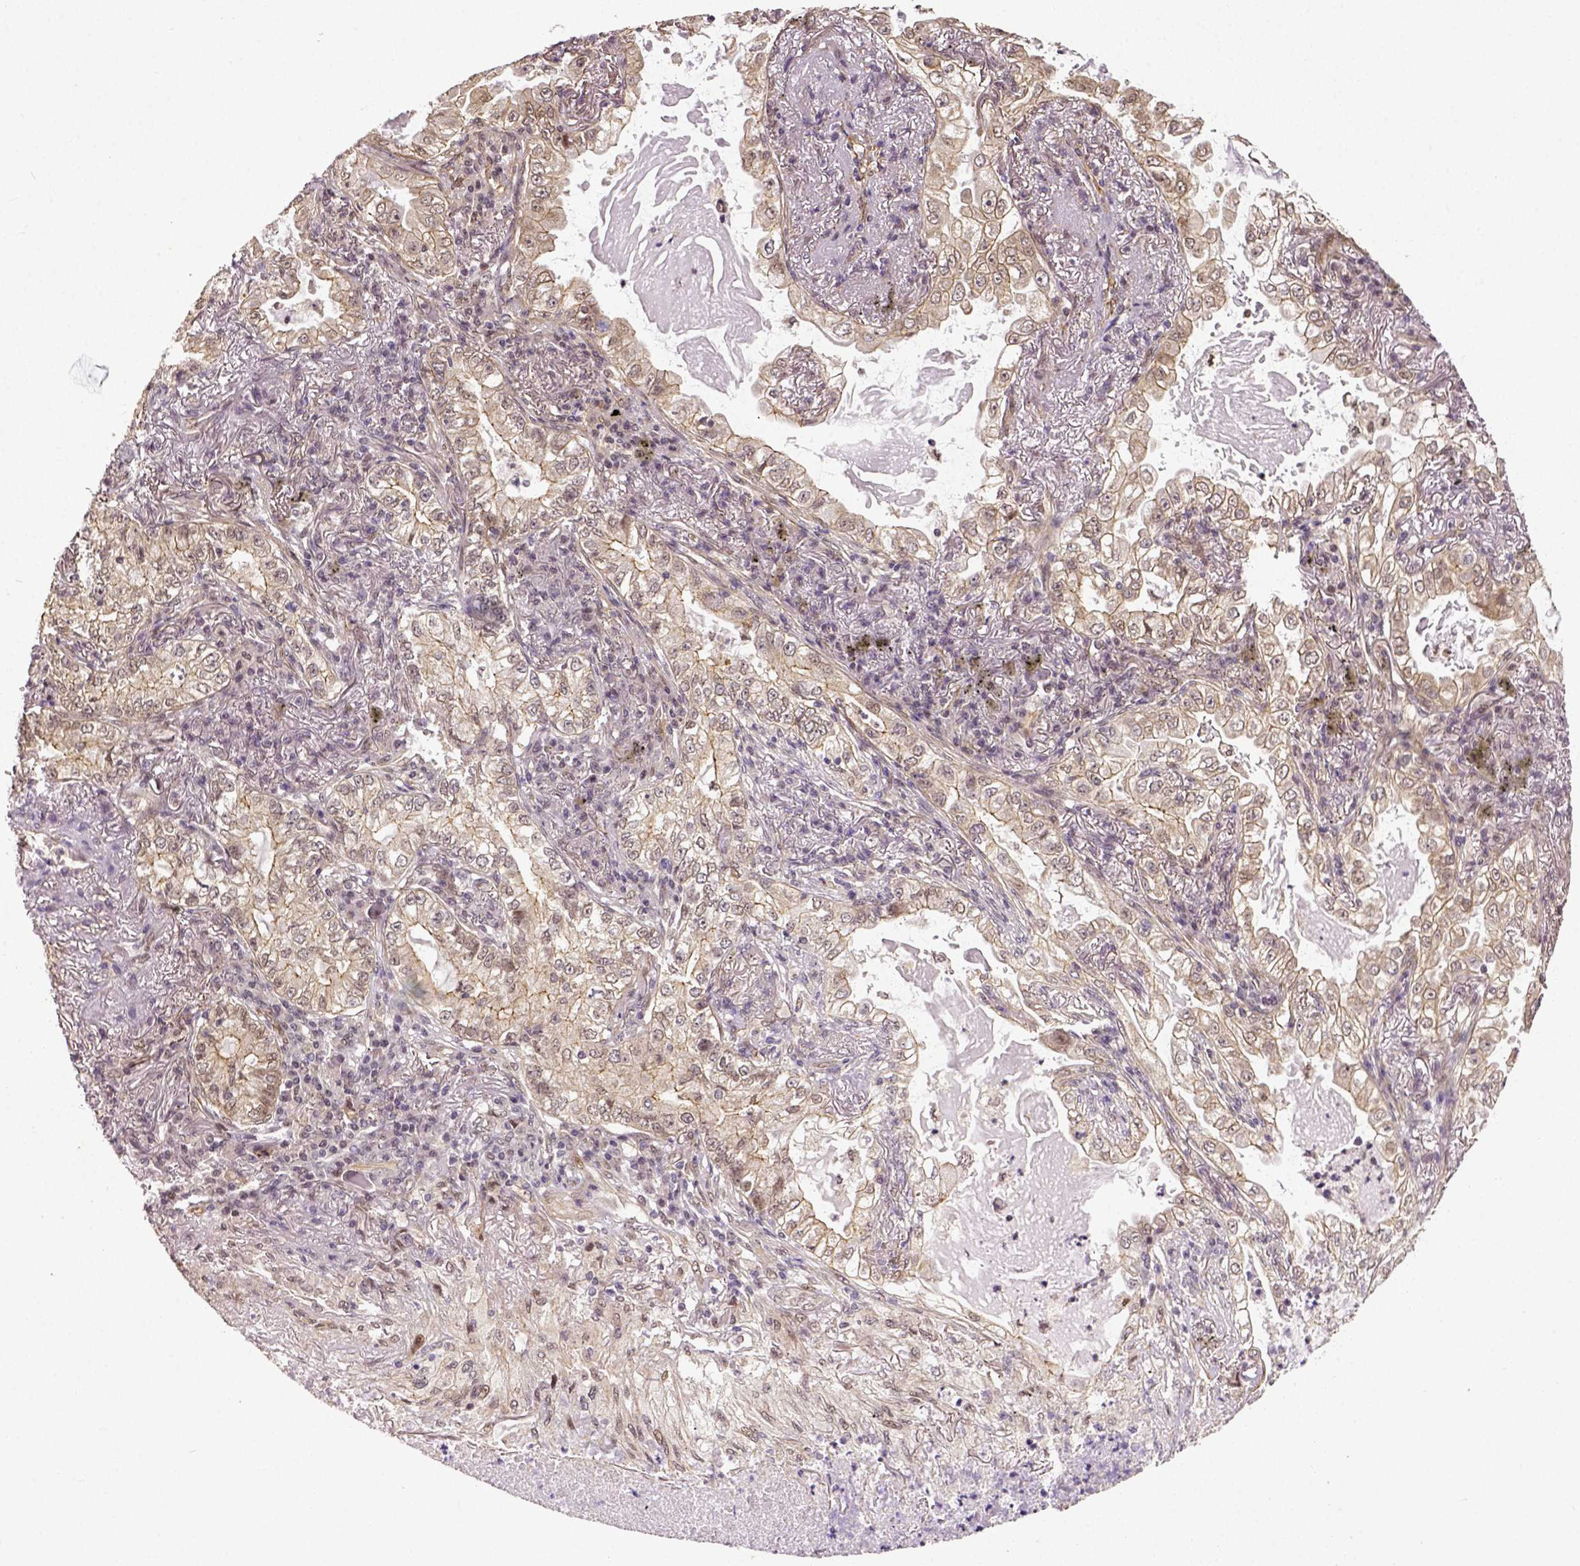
{"staining": {"intensity": "weak", "quantity": ">75%", "location": "cytoplasmic/membranous"}, "tissue": "lung cancer", "cell_type": "Tumor cells", "image_type": "cancer", "snomed": [{"axis": "morphology", "description": "Adenocarcinoma, NOS"}, {"axis": "topography", "description": "Lung"}], "caption": "Brown immunohistochemical staining in adenocarcinoma (lung) demonstrates weak cytoplasmic/membranous expression in approximately >75% of tumor cells.", "gene": "DICER1", "patient": {"sex": "female", "age": 73}}